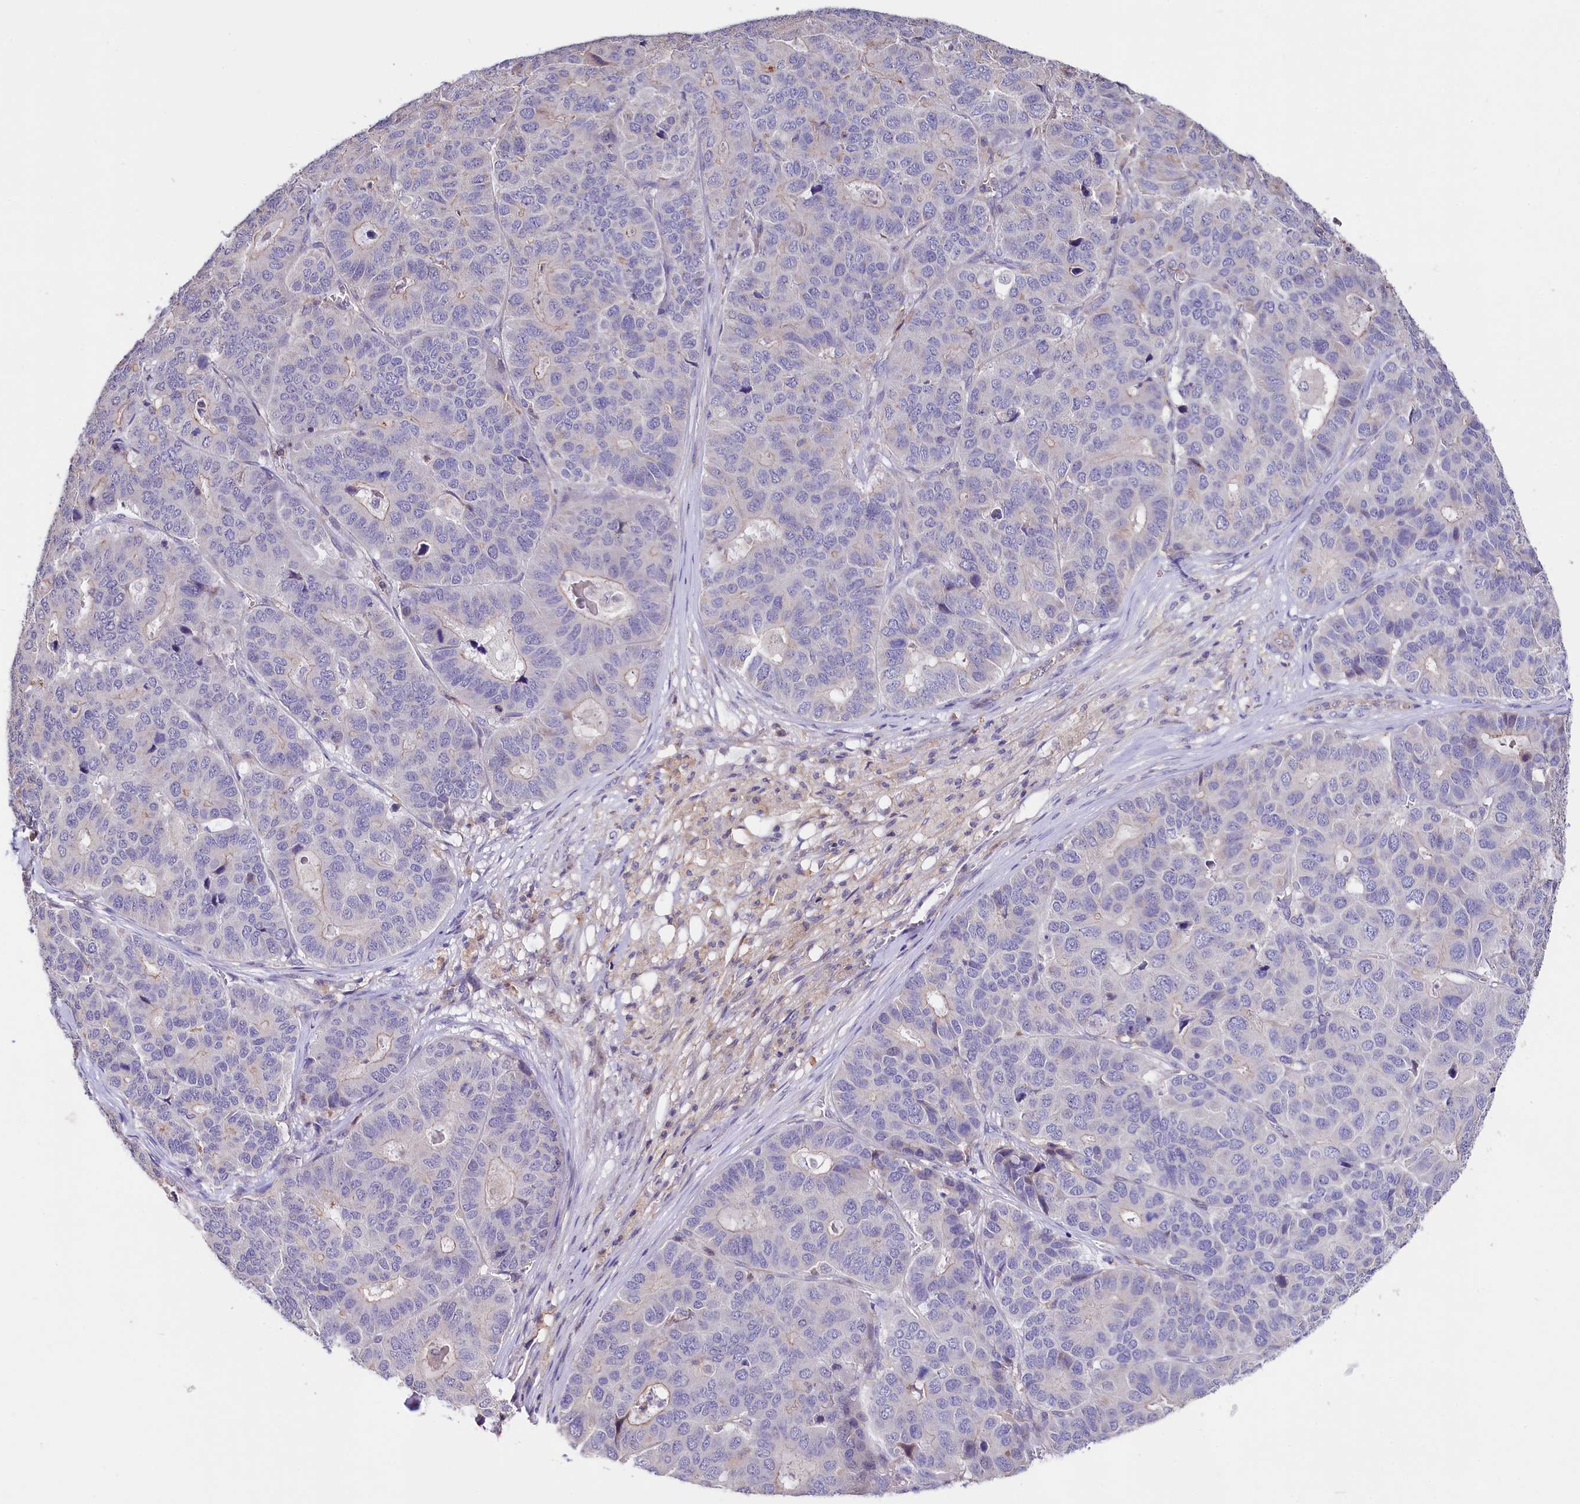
{"staining": {"intensity": "negative", "quantity": "none", "location": "none"}, "tissue": "pancreatic cancer", "cell_type": "Tumor cells", "image_type": "cancer", "snomed": [{"axis": "morphology", "description": "Adenocarcinoma, NOS"}, {"axis": "topography", "description": "Pancreas"}], "caption": "IHC of pancreatic cancer shows no staining in tumor cells. The staining was performed using DAB (3,3'-diaminobenzidine) to visualize the protein expression in brown, while the nuclei were stained in blue with hematoxylin (Magnification: 20x).", "gene": "RPUSD3", "patient": {"sex": "male", "age": 50}}